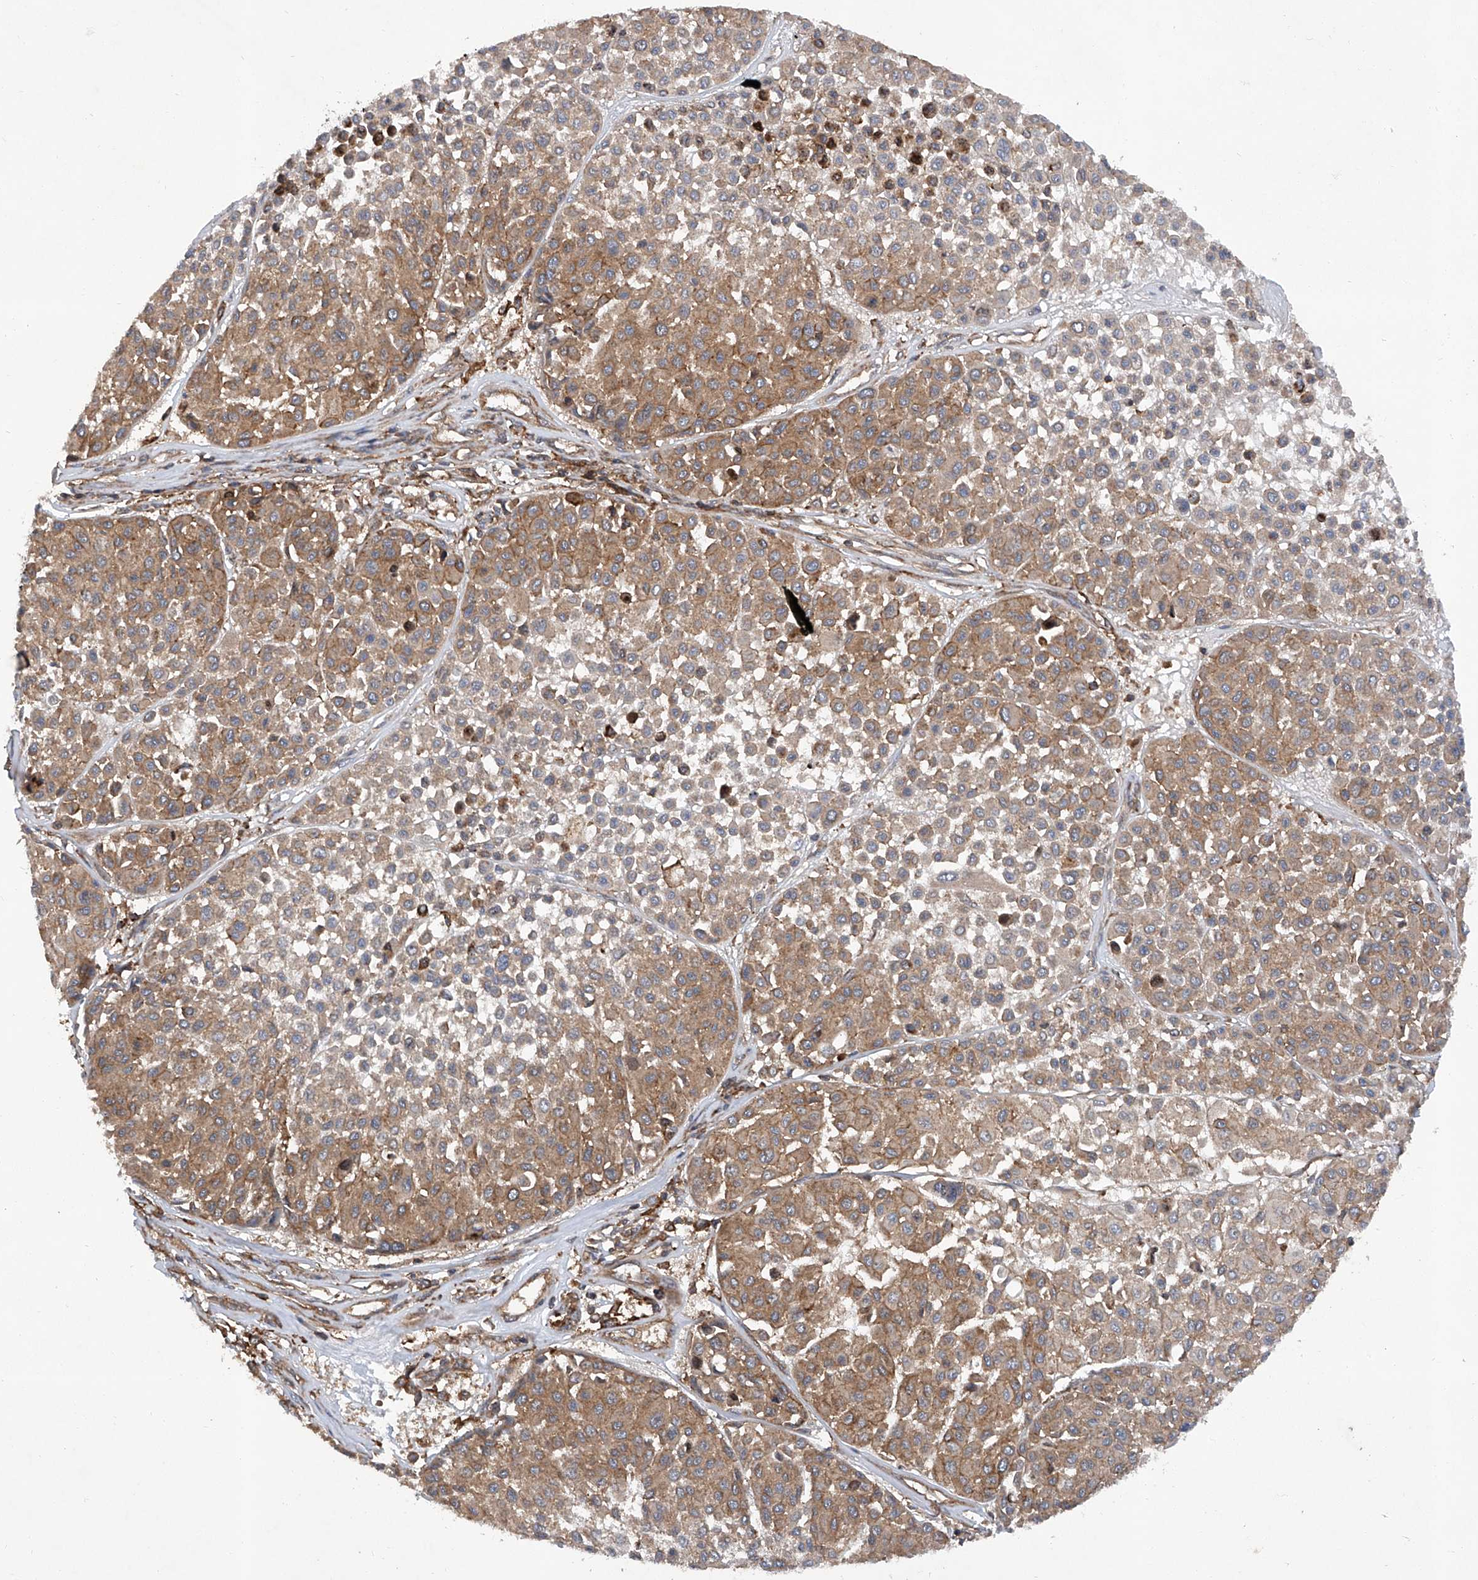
{"staining": {"intensity": "moderate", "quantity": ">75%", "location": "cytoplasmic/membranous"}, "tissue": "melanoma", "cell_type": "Tumor cells", "image_type": "cancer", "snomed": [{"axis": "morphology", "description": "Malignant melanoma, Metastatic site"}, {"axis": "topography", "description": "Soft tissue"}], "caption": "Approximately >75% of tumor cells in malignant melanoma (metastatic site) reveal moderate cytoplasmic/membranous protein staining as visualized by brown immunohistochemical staining.", "gene": "SMAP1", "patient": {"sex": "male", "age": 41}}